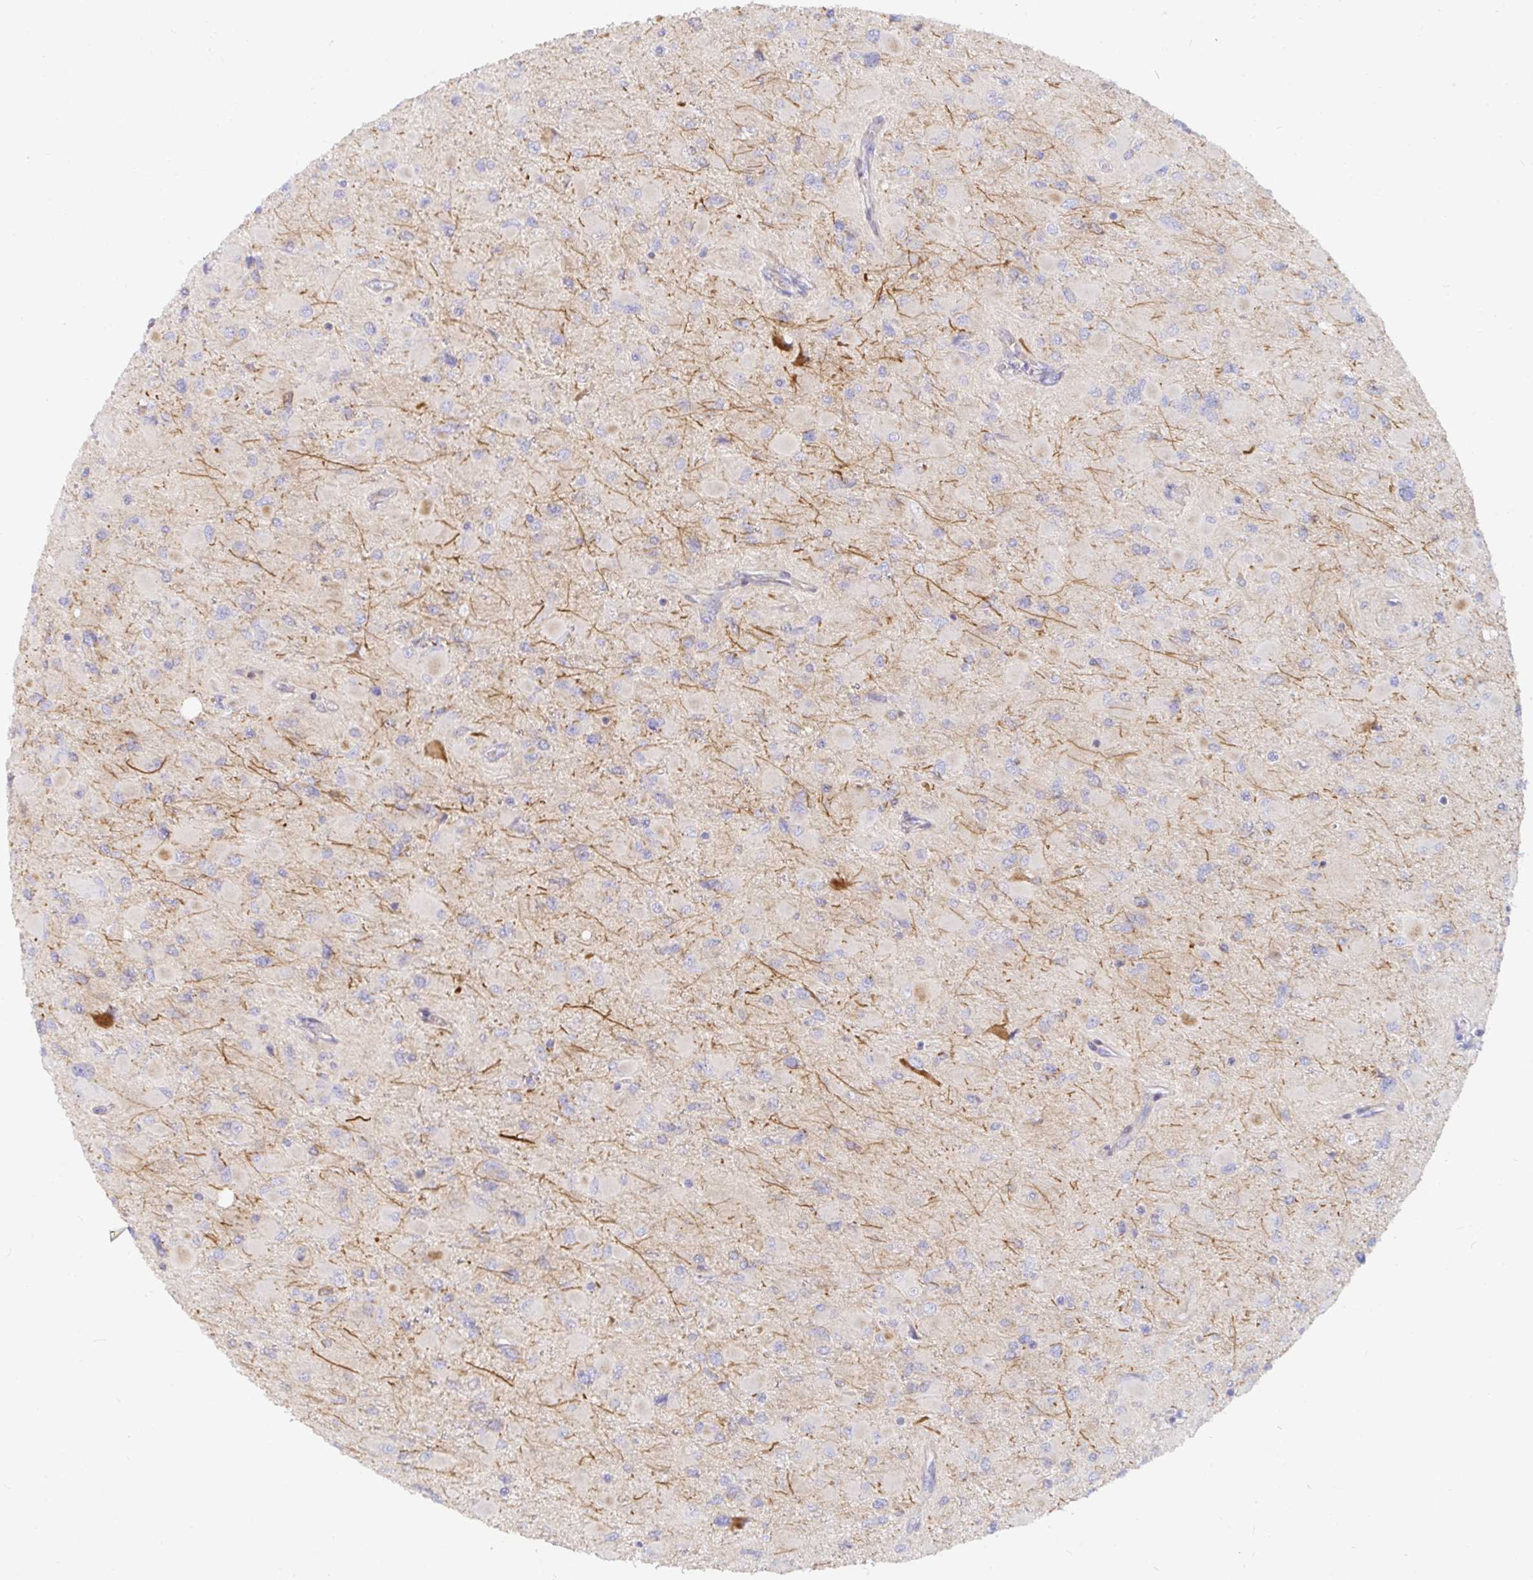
{"staining": {"intensity": "negative", "quantity": "none", "location": "none"}, "tissue": "glioma", "cell_type": "Tumor cells", "image_type": "cancer", "snomed": [{"axis": "morphology", "description": "Glioma, malignant, High grade"}, {"axis": "topography", "description": "Cerebral cortex"}], "caption": "Immunohistochemistry (IHC) histopathology image of malignant glioma (high-grade) stained for a protein (brown), which reveals no positivity in tumor cells.", "gene": "SSH2", "patient": {"sex": "female", "age": 36}}